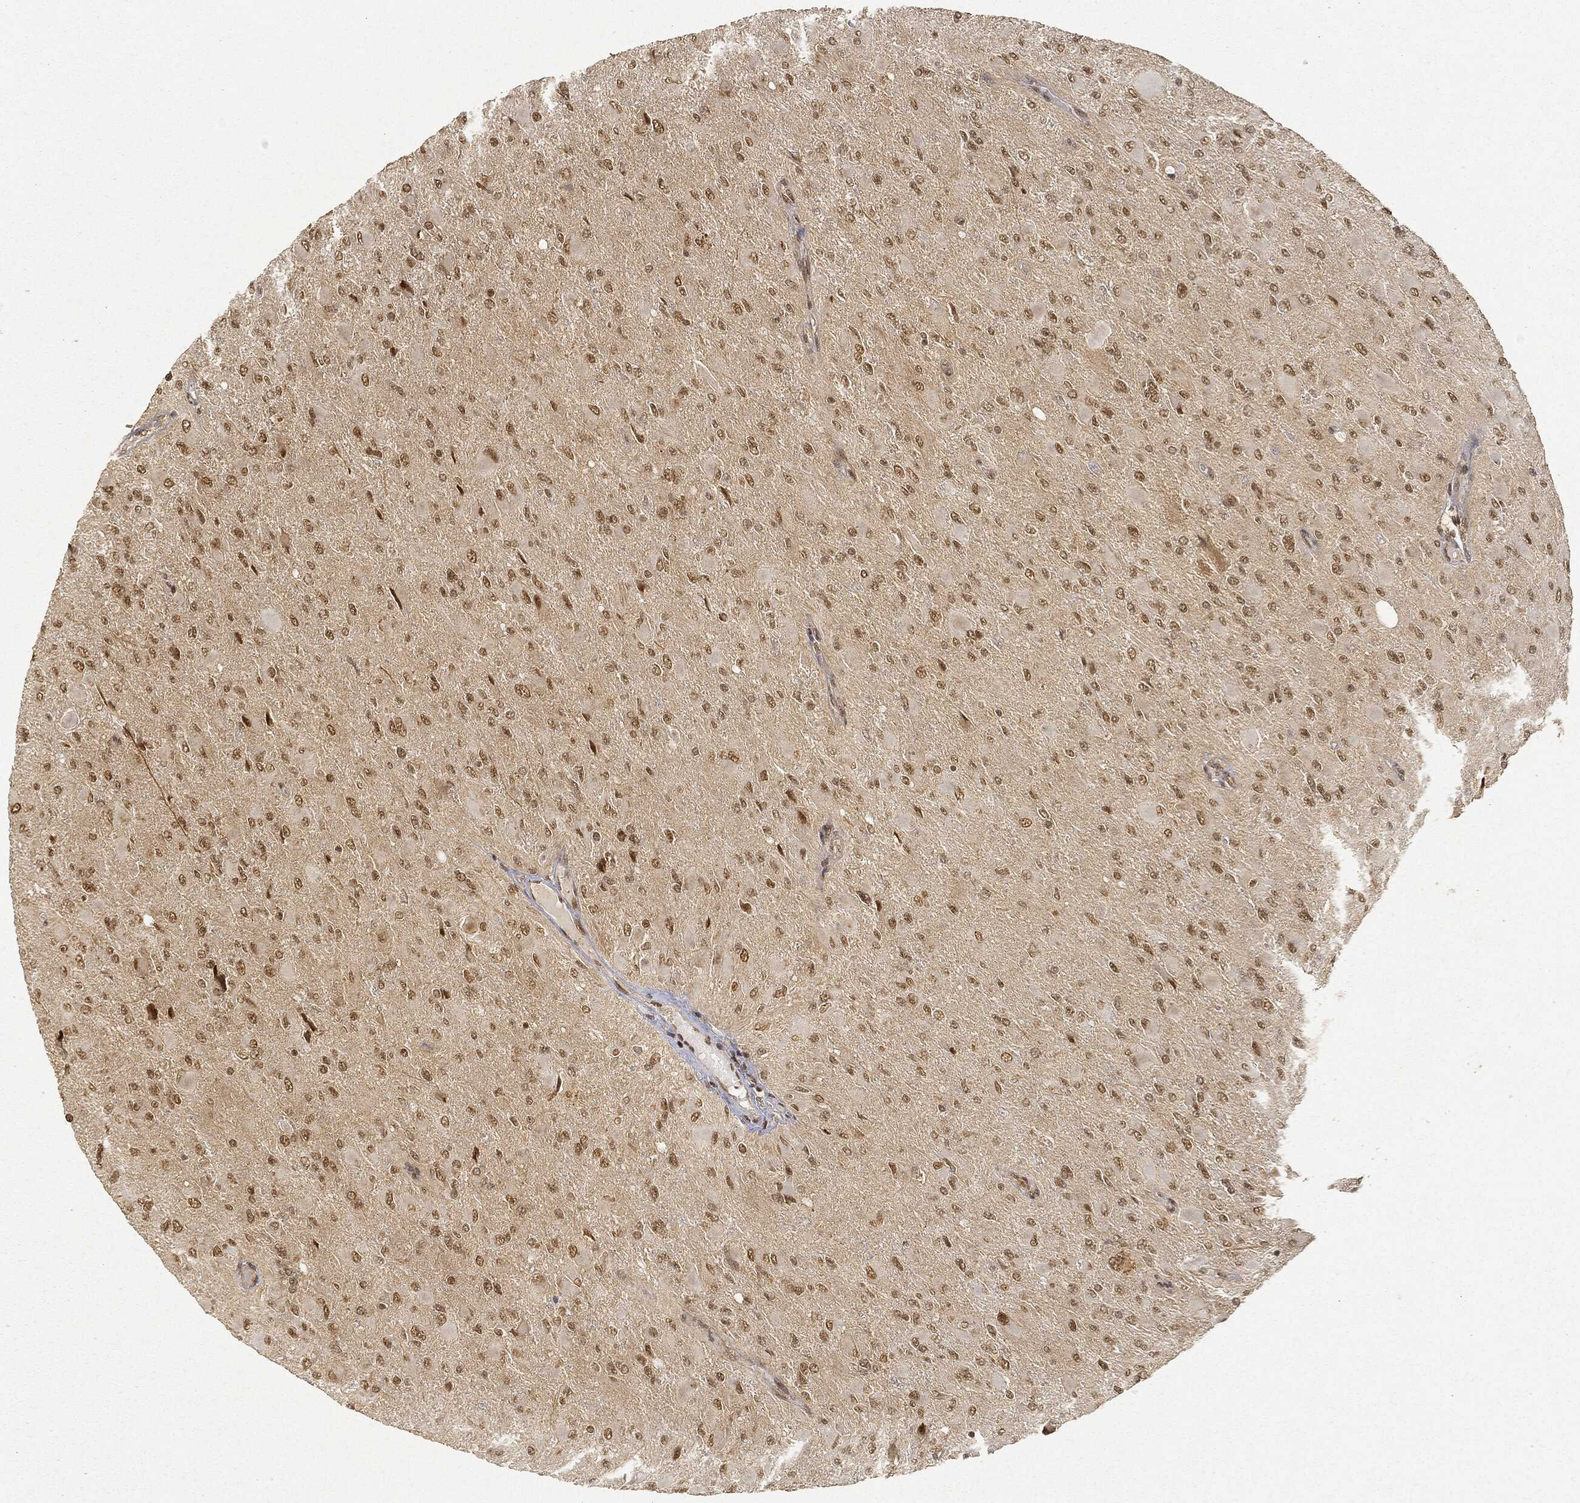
{"staining": {"intensity": "moderate", "quantity": ">75%", "location": "nuclear"}, "tissue": "glioma", "cell_type": "Tumor cells", "image_type": "cancer", "snomed": [{"axis": "morphology", "description": "Glioma, malignant, High grade"}, {"axis": "topography", "description": "Cerebral cortex"}], "caption": "Malignant glioma (high-grade) stained with immunohistochemistry (IHC) displays moderate nuclear positivity in about >75% of tumor cells.", "gene": "CIB1", "patient": {"sex": "female", "age": 36}}